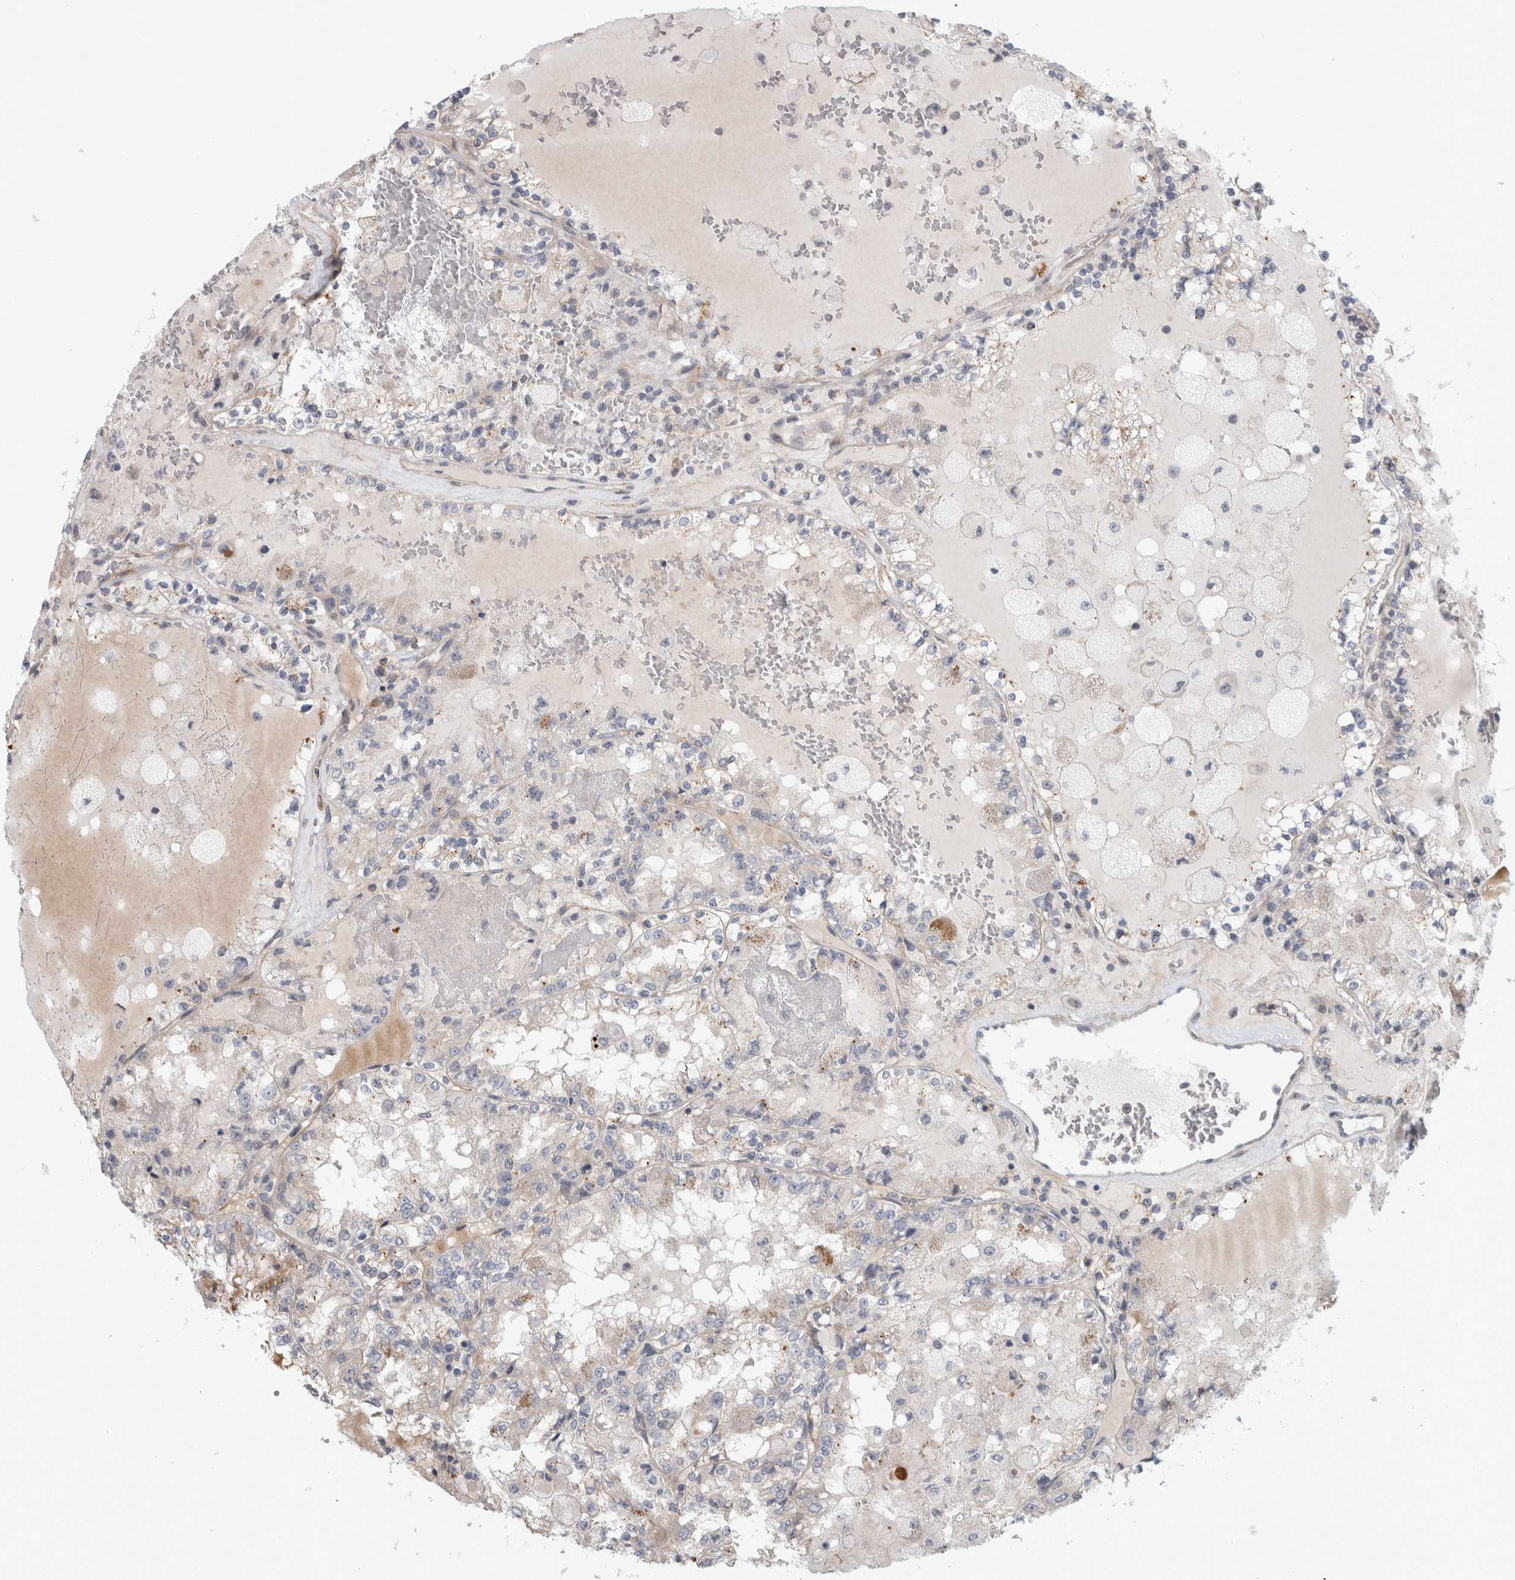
{"staining": {"intensity": "negative", "quantity": "none", "location": "none"}, "tissue": "renal cancer", "cell_type": "Tumor cells", "image_type": "cancer", "snomed": [{"axis": "morphology", "description": "Adenocarcinoma, NOS"}, {"axis": "topography", "description": "Kidney"}], "caption": "DAB (3,3'-diaminobenzidine) immunohistochemical staining of human renal cancer reveals no significant staining in tumor cells.", "gene": "ZNF804B", "patient": {"sex": "female", "age": 56}}